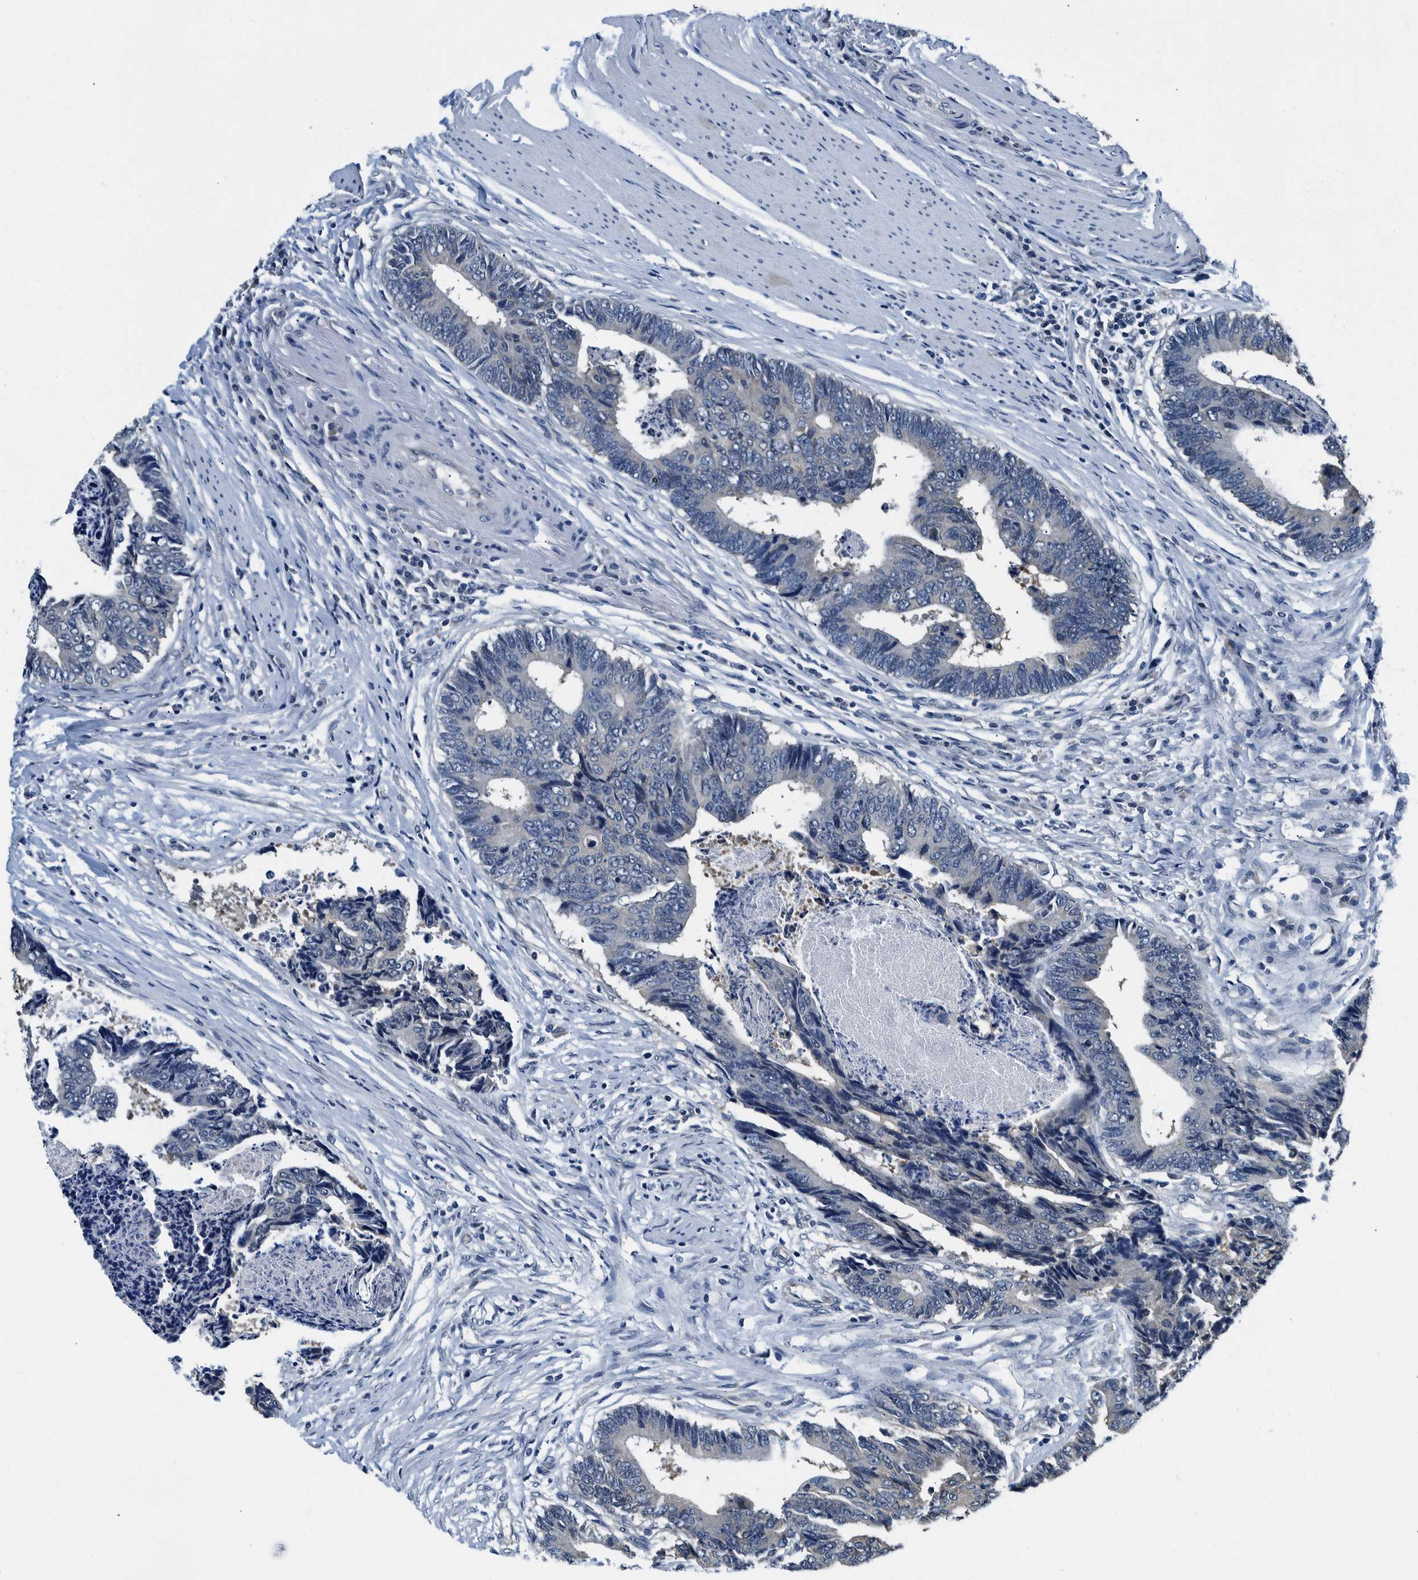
{"staining": {"intensity": "negative", "quantity": "none", "location": "none"}, "tissue": "colorectal cancer", "cell_type": "Tumor cells", "image_type": "cancer", "snomed": [{"axis": "morphology", "description": "Adenocarcinoma, NOS"}, {"axis": "topography", "description": "Rectum"}], "caption": "Tumor cells show no significant protein staining in colorectal cancer (adenocarcinoma).", "gene": "NIBAN2", "patient": {"sex": "male", "age": 84}}